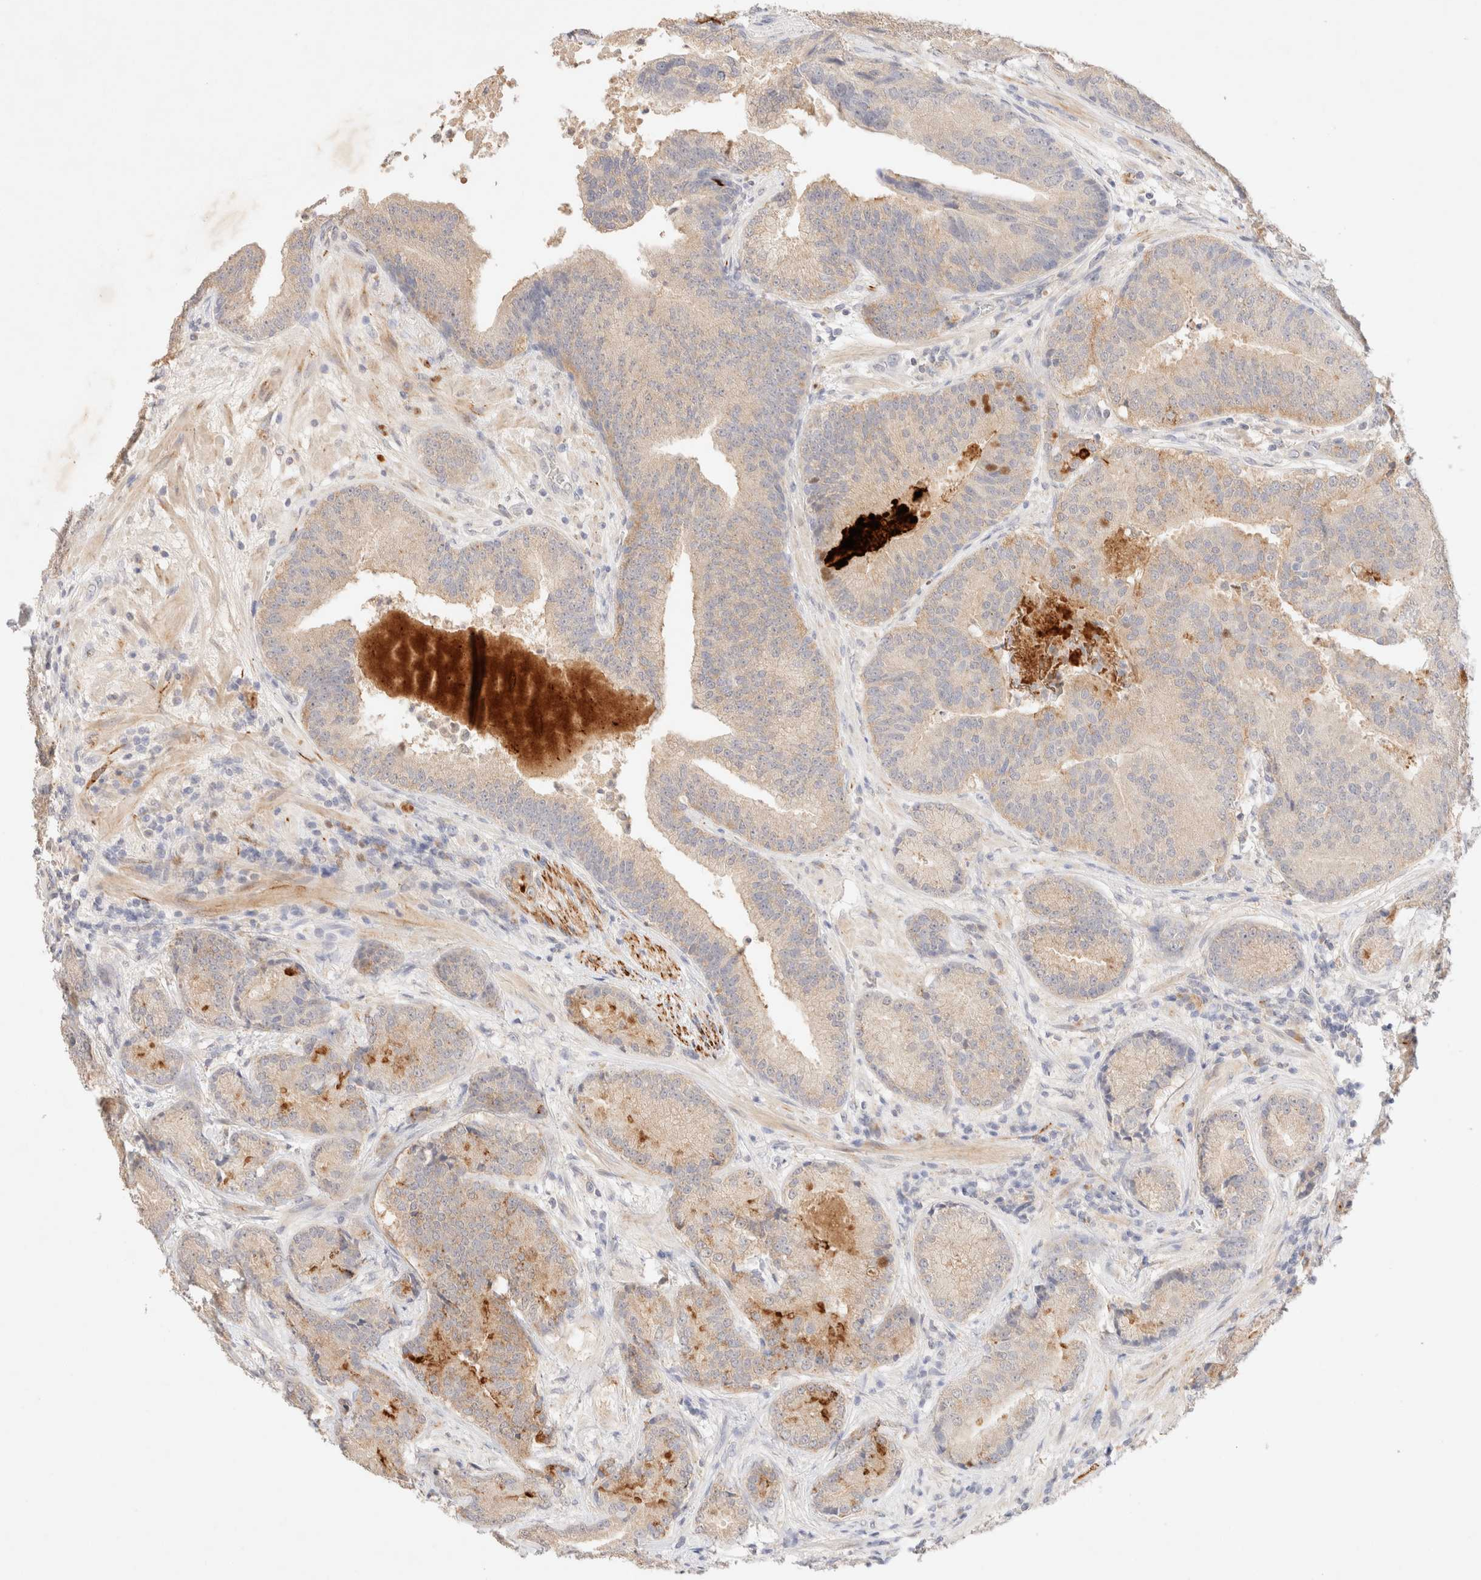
{"staining": {"intensity": "weak", "quantity": "25%-75%", "location": "cytoplasmic/membranous"}, "tissue": "prostate cancer", "cell_type": "Tumor cells", "image_type": "cancer", "snomed": [{"axis": "morphology", "description": "Adenocarcinoma, High grade"}, {"axis": "topography", "description": "Prostate"}], "caption": "A brown stain labels weak cytoplasmic/membranous positivity of a protein in human high-grade adenocarcinoma (prostate) tumor cells. (DAB (3,3'-diaminobenzidine) IHC, brown staining for protein, blue staining for nuclei).", "gene": "SNTB1", "patient": {"sex": "male", "age": 55}}